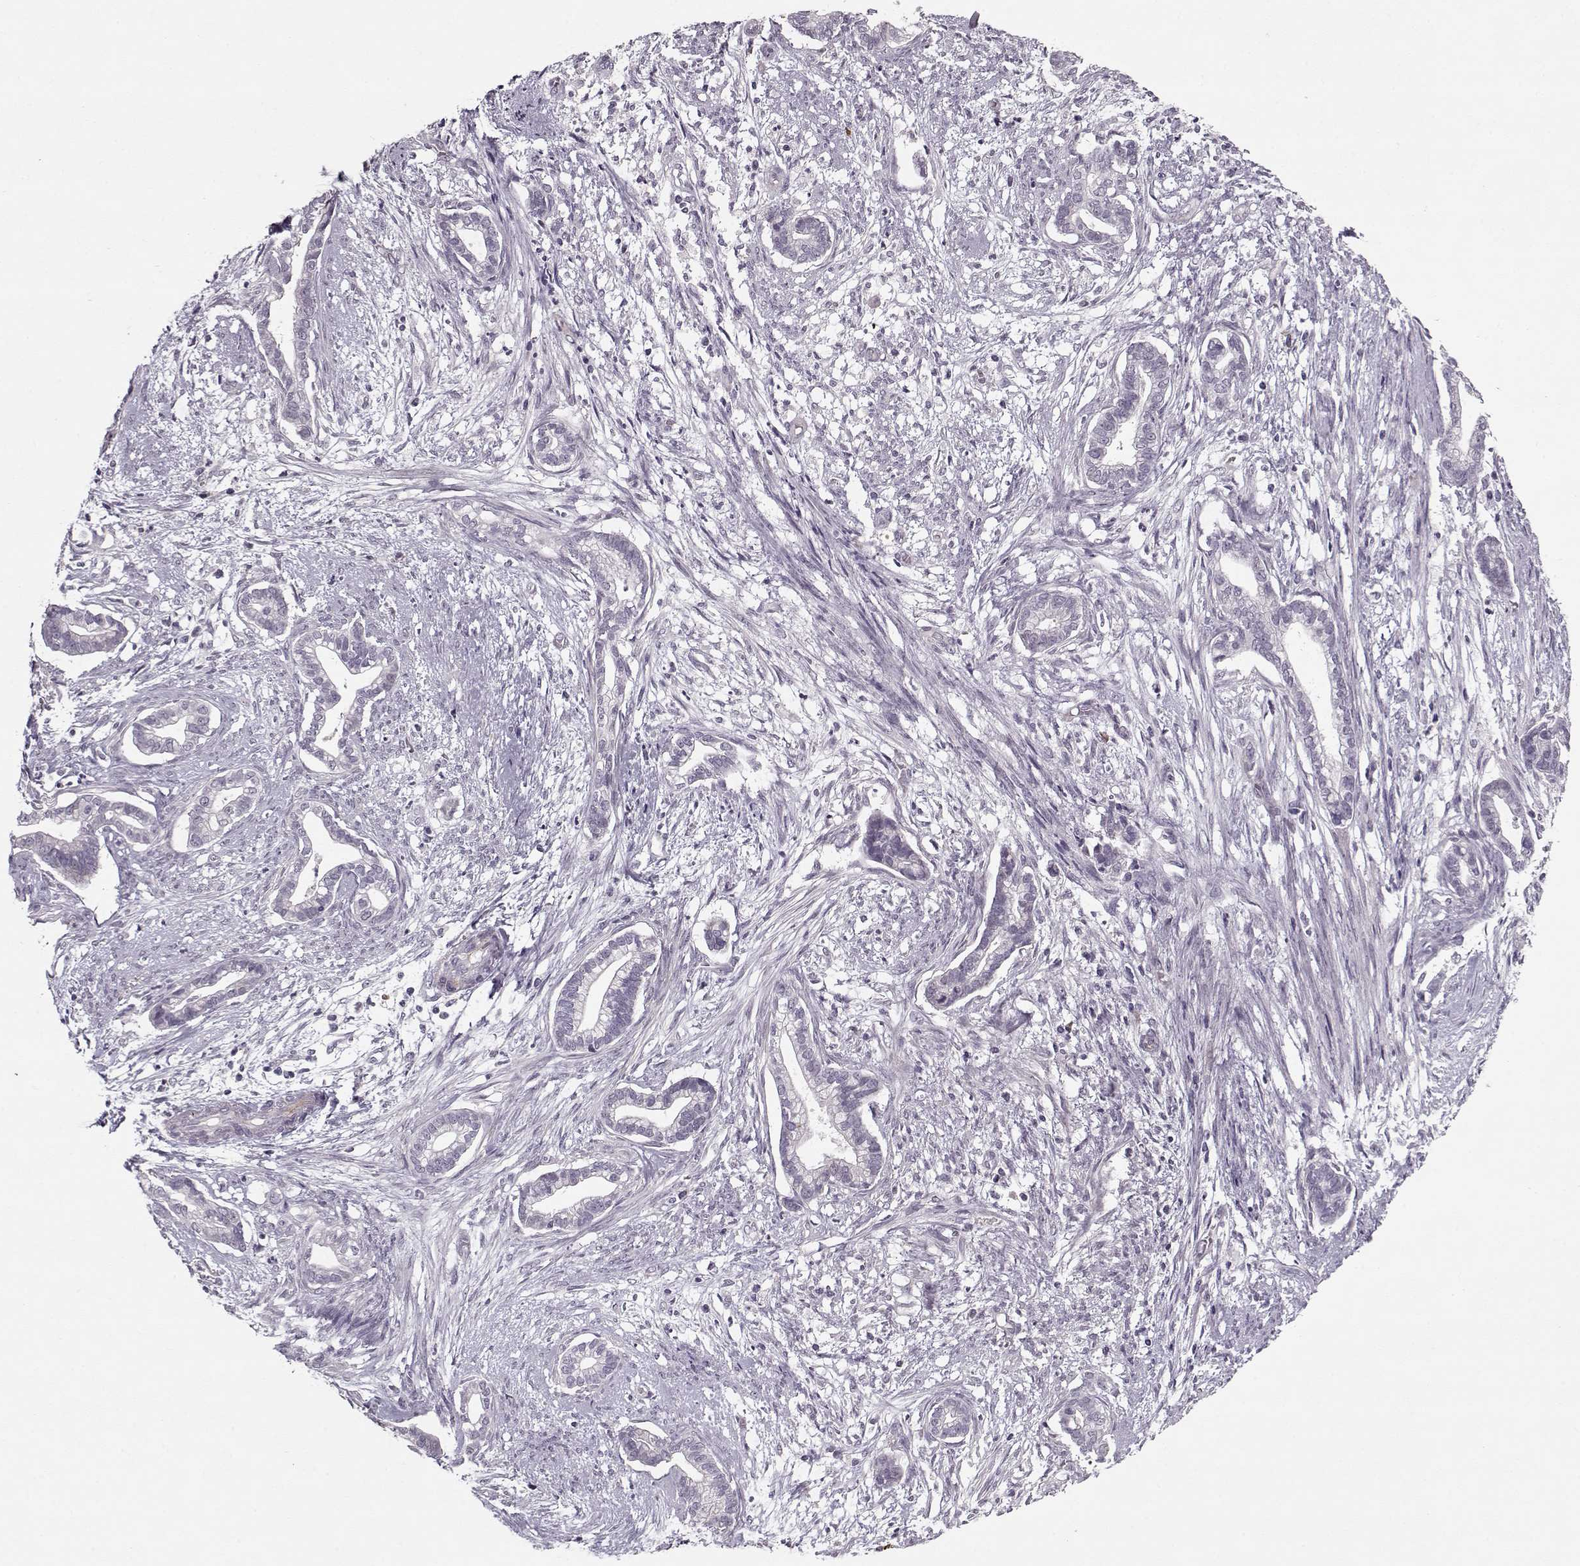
{"staining": {"intensity": "negative", "quantity": "none", "location": "none"}, "tissue": "cervical cancer", "cell_type": "Tumor cells", "image_type": "cancer", "snomed": [{"axis": "morphology", "description": "Adenocarcinoma, NOS"}, {"axis": "topography", "description": "Cervix"}], "caption": "Immunohistochemical staining of adenocarcinoma (cervical) exhibits no significant staining in tumor cells.", "gene": "KRT9", "patient": {"sex": "female", "age": 62}}